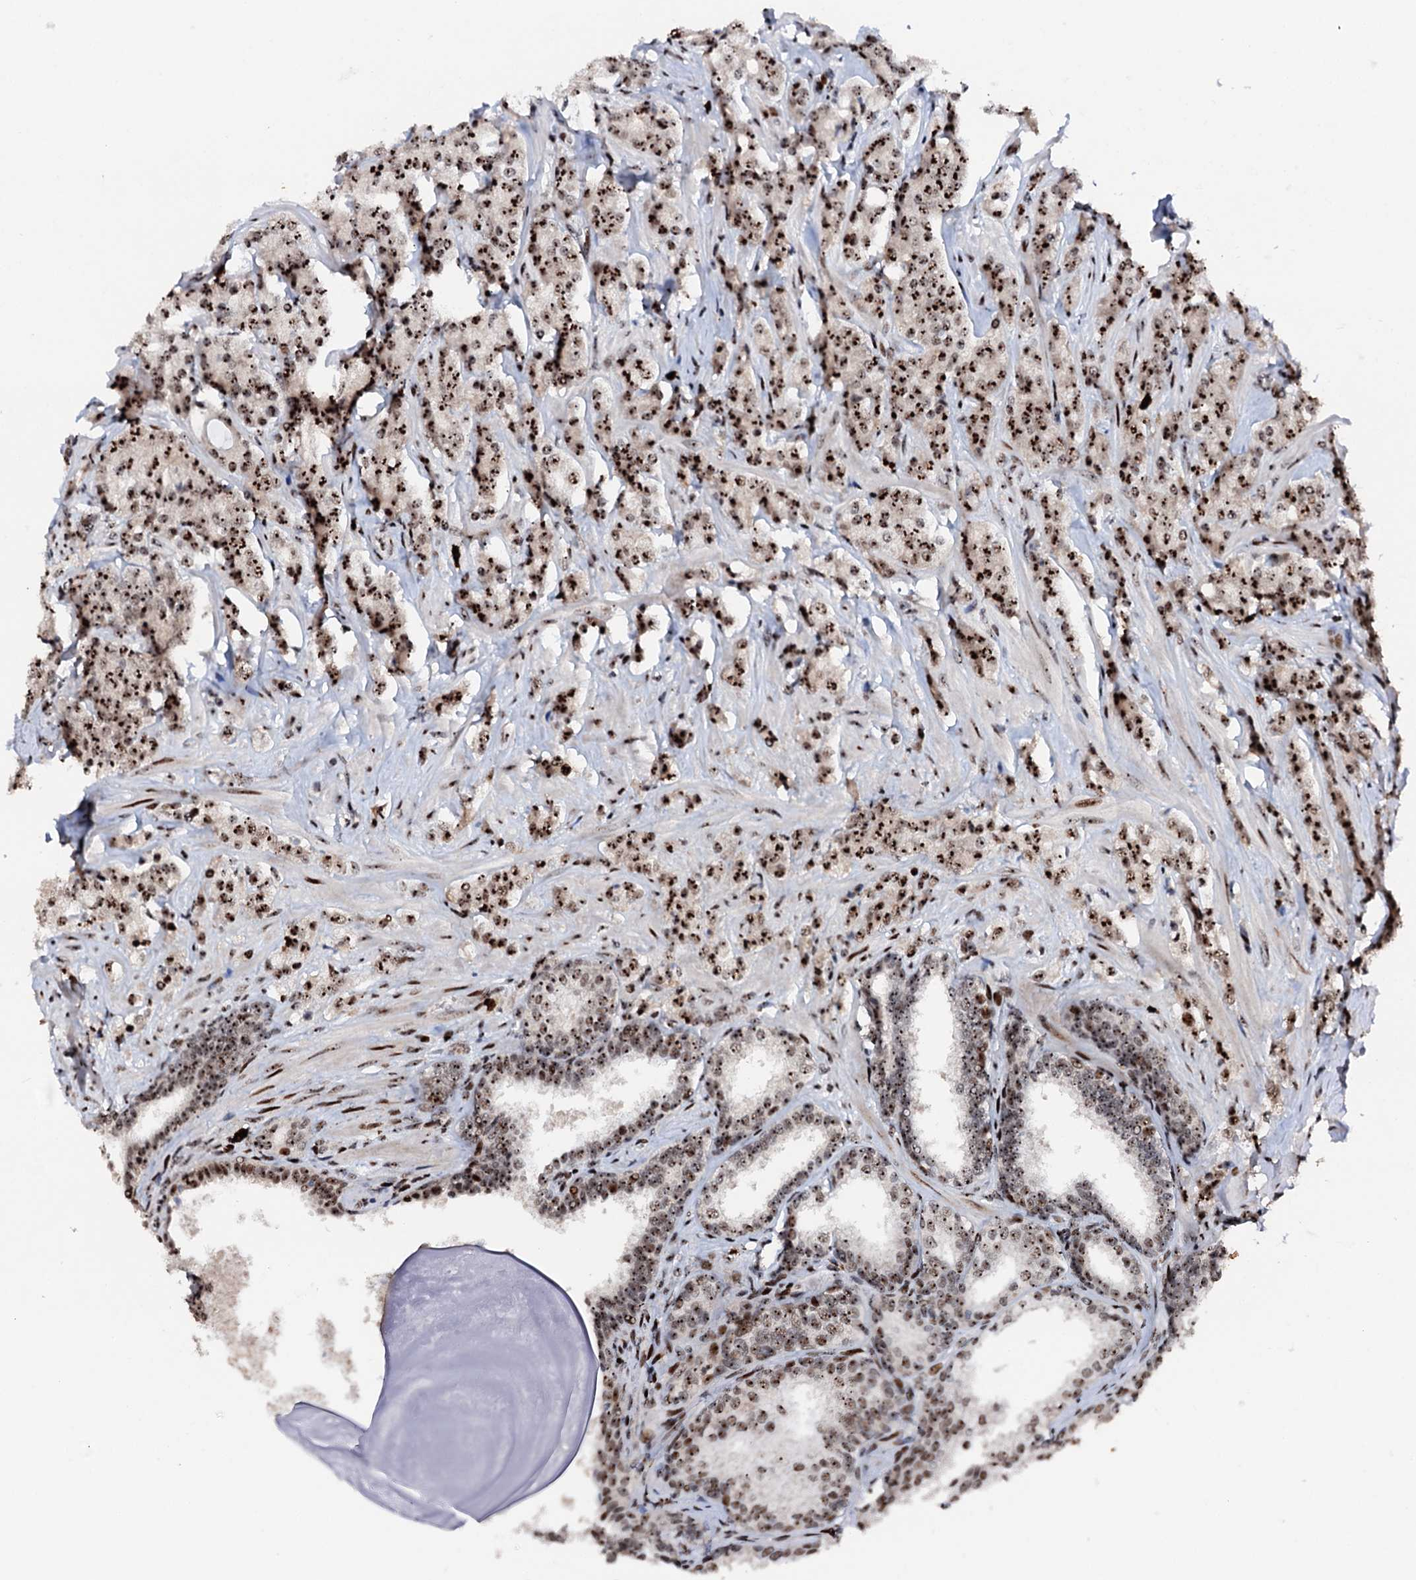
{"staining": {"intensity": "strong", "quantity": ">75%", "location": "nuclear"}, "tissue": "prostate cancer", "cell_type": "Tumor cells", "image_type": "cancer", "snomed": [{"axis": "morphology", "description": "Adenocarcinoma, High grade"}, {"axis": "topography", "description": "Prostate"}], "caption": "Immunohistochemistry (DAB) staining of human prostate cancer (adenocarcinoma (high-grade)) displays strong nuclear protein positivity in approximately >75% of tumor cells.", "gene": "NEUROG3", "patient": {"sex": "male", "age": 62}}